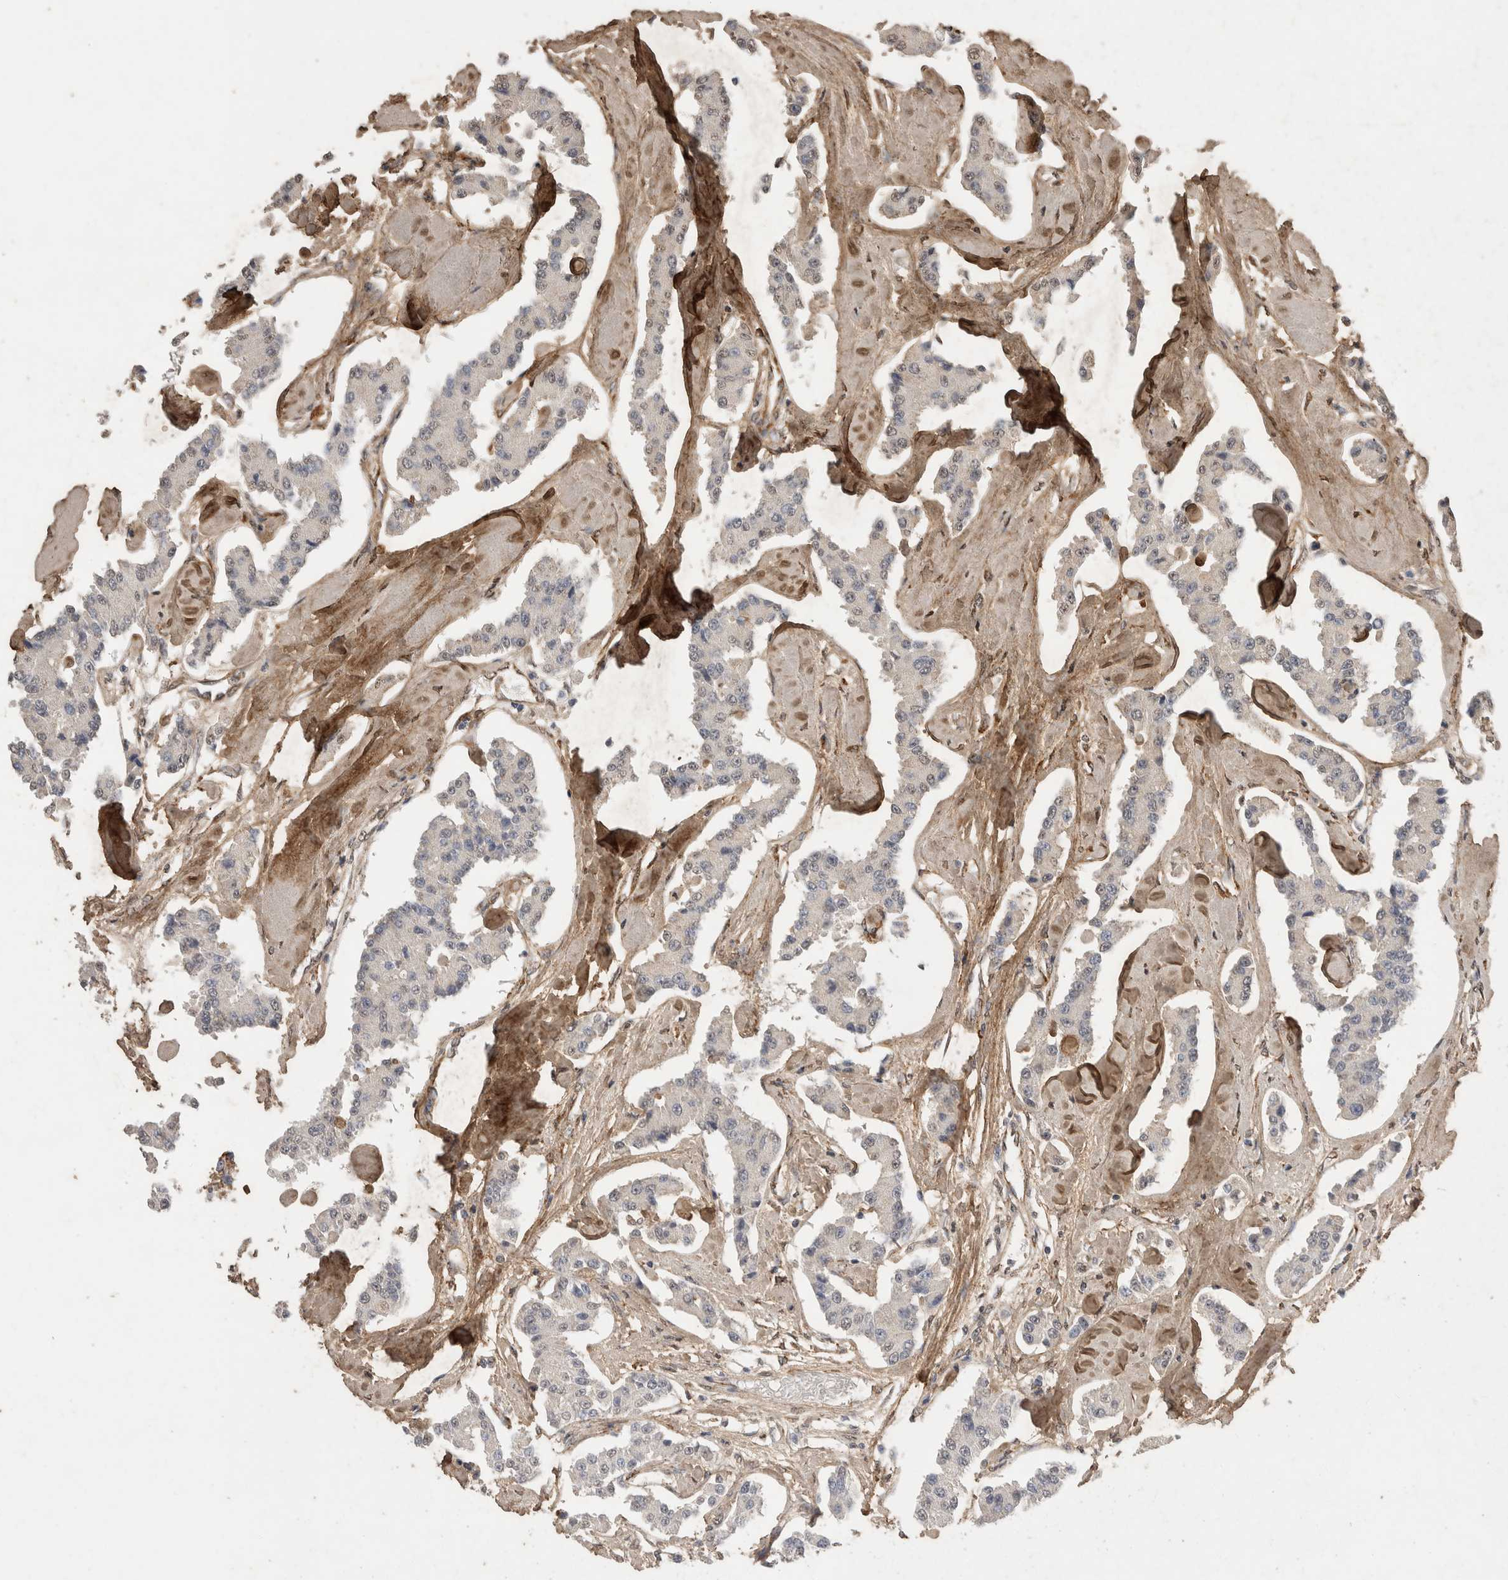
{"staining": {"intensity": "negative", "quantity": "none", "location": "none"}, "tissue": "carcinoid", "cell_type": "Tumor cells", "image_type": "cancer", "snomed": [{"axis": "morphology", "description": "Carcinoid, malignant, NOS"}, {"axis": "topography", "description": "Pancreas"}], "caption": "Immunohistochemical staining of malignant carcinoid demonstrates no significant staining in tumor cells.", "gene": "C1QTNF5", "patient": {"sex": "male", "age": 41}}